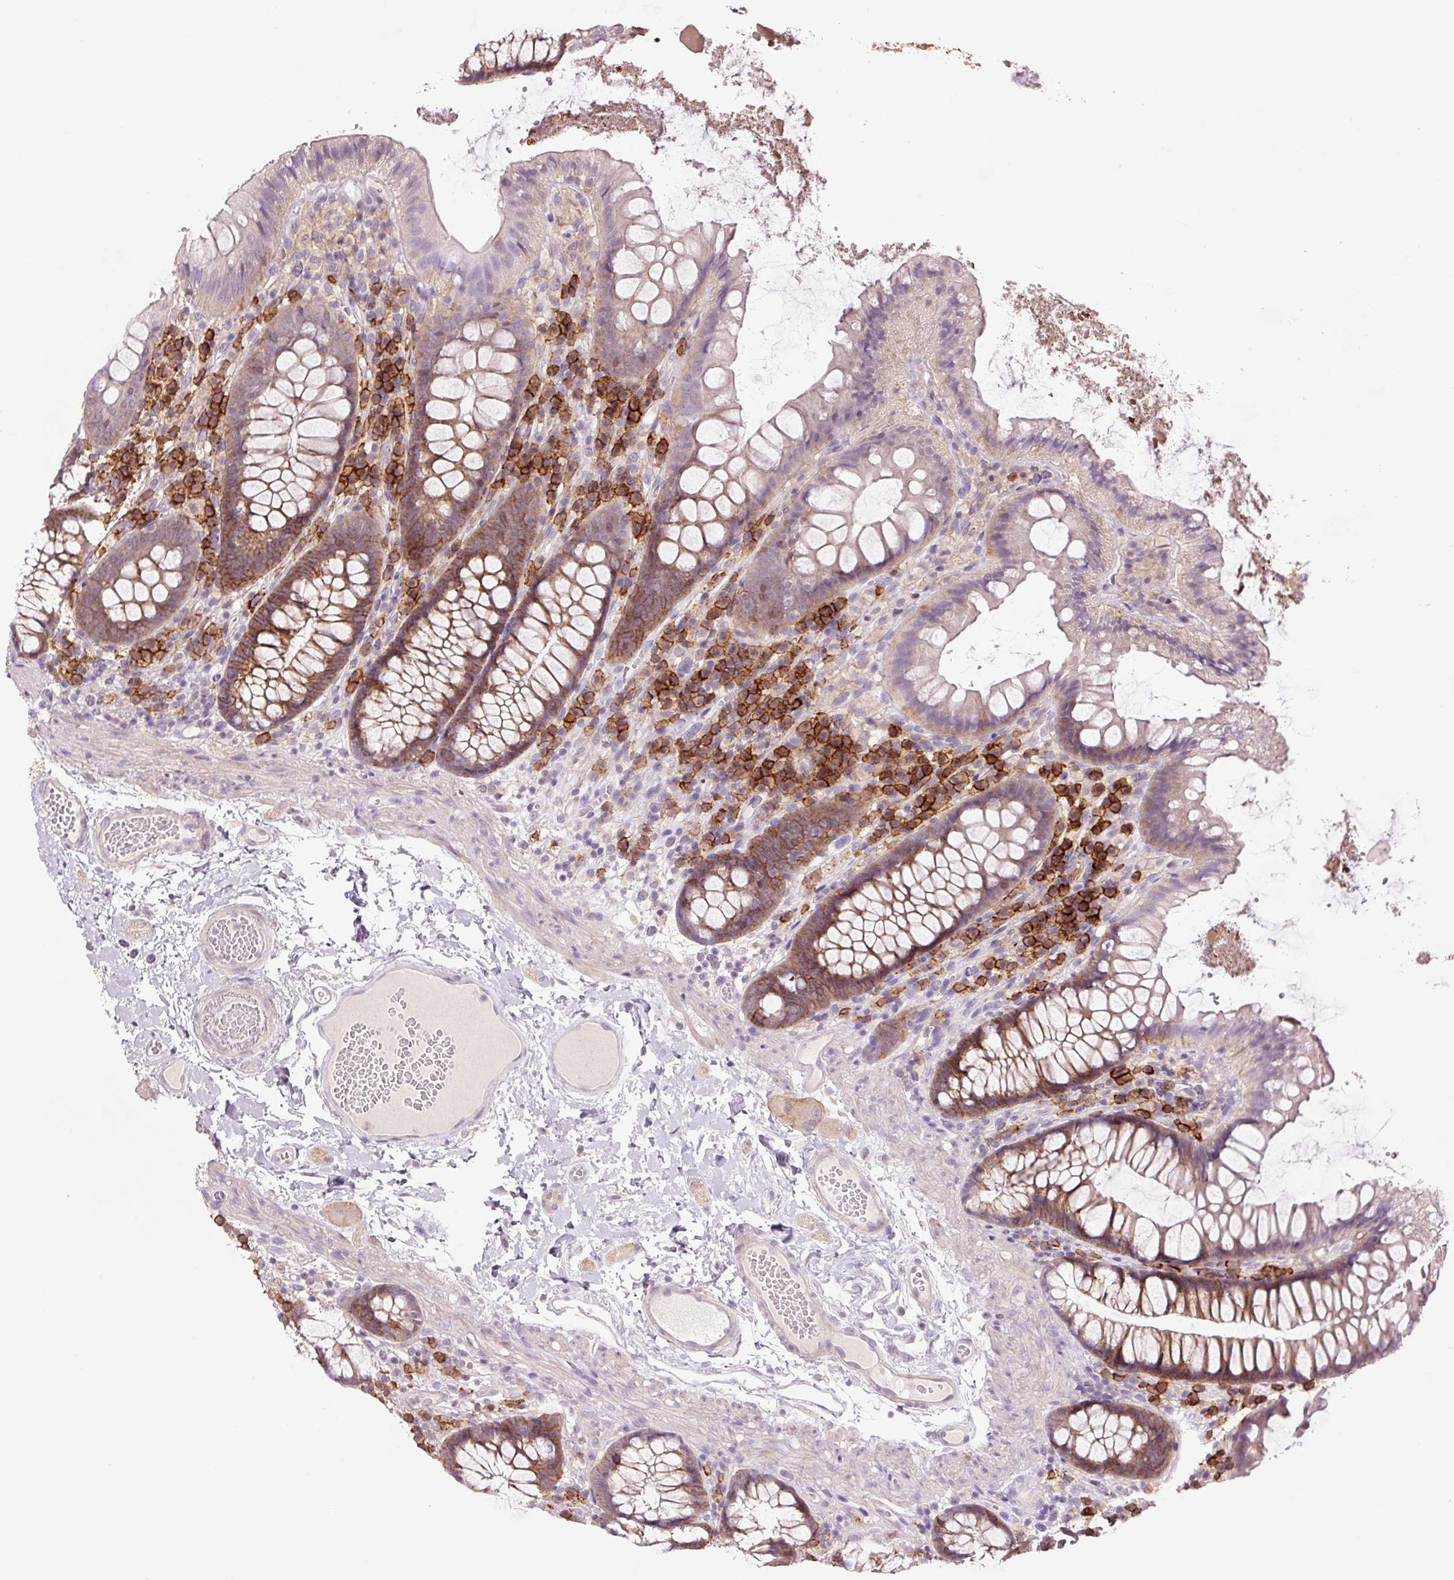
{"staining": {"intensity": "negative", "quantity": "none", "location": "none"}, "tissue": "colon", "cell_type": "Endothelial cells", "image_type": "normal", "snomed": [{"axis": "morphology", "description": "Normal tissue, NOS"}, {"axis": "topography", "description": "Colon"}], "caption": "Endothelial cells show no significant protein expression in normal colon. The staining is performed using DAB (3,3'-diaminobenzidine) brown chromogen with nuclei counter-stained in using hematoxylin.", "gene": "SLC1A4", "patient": {"sex": "male", "age": 84}}